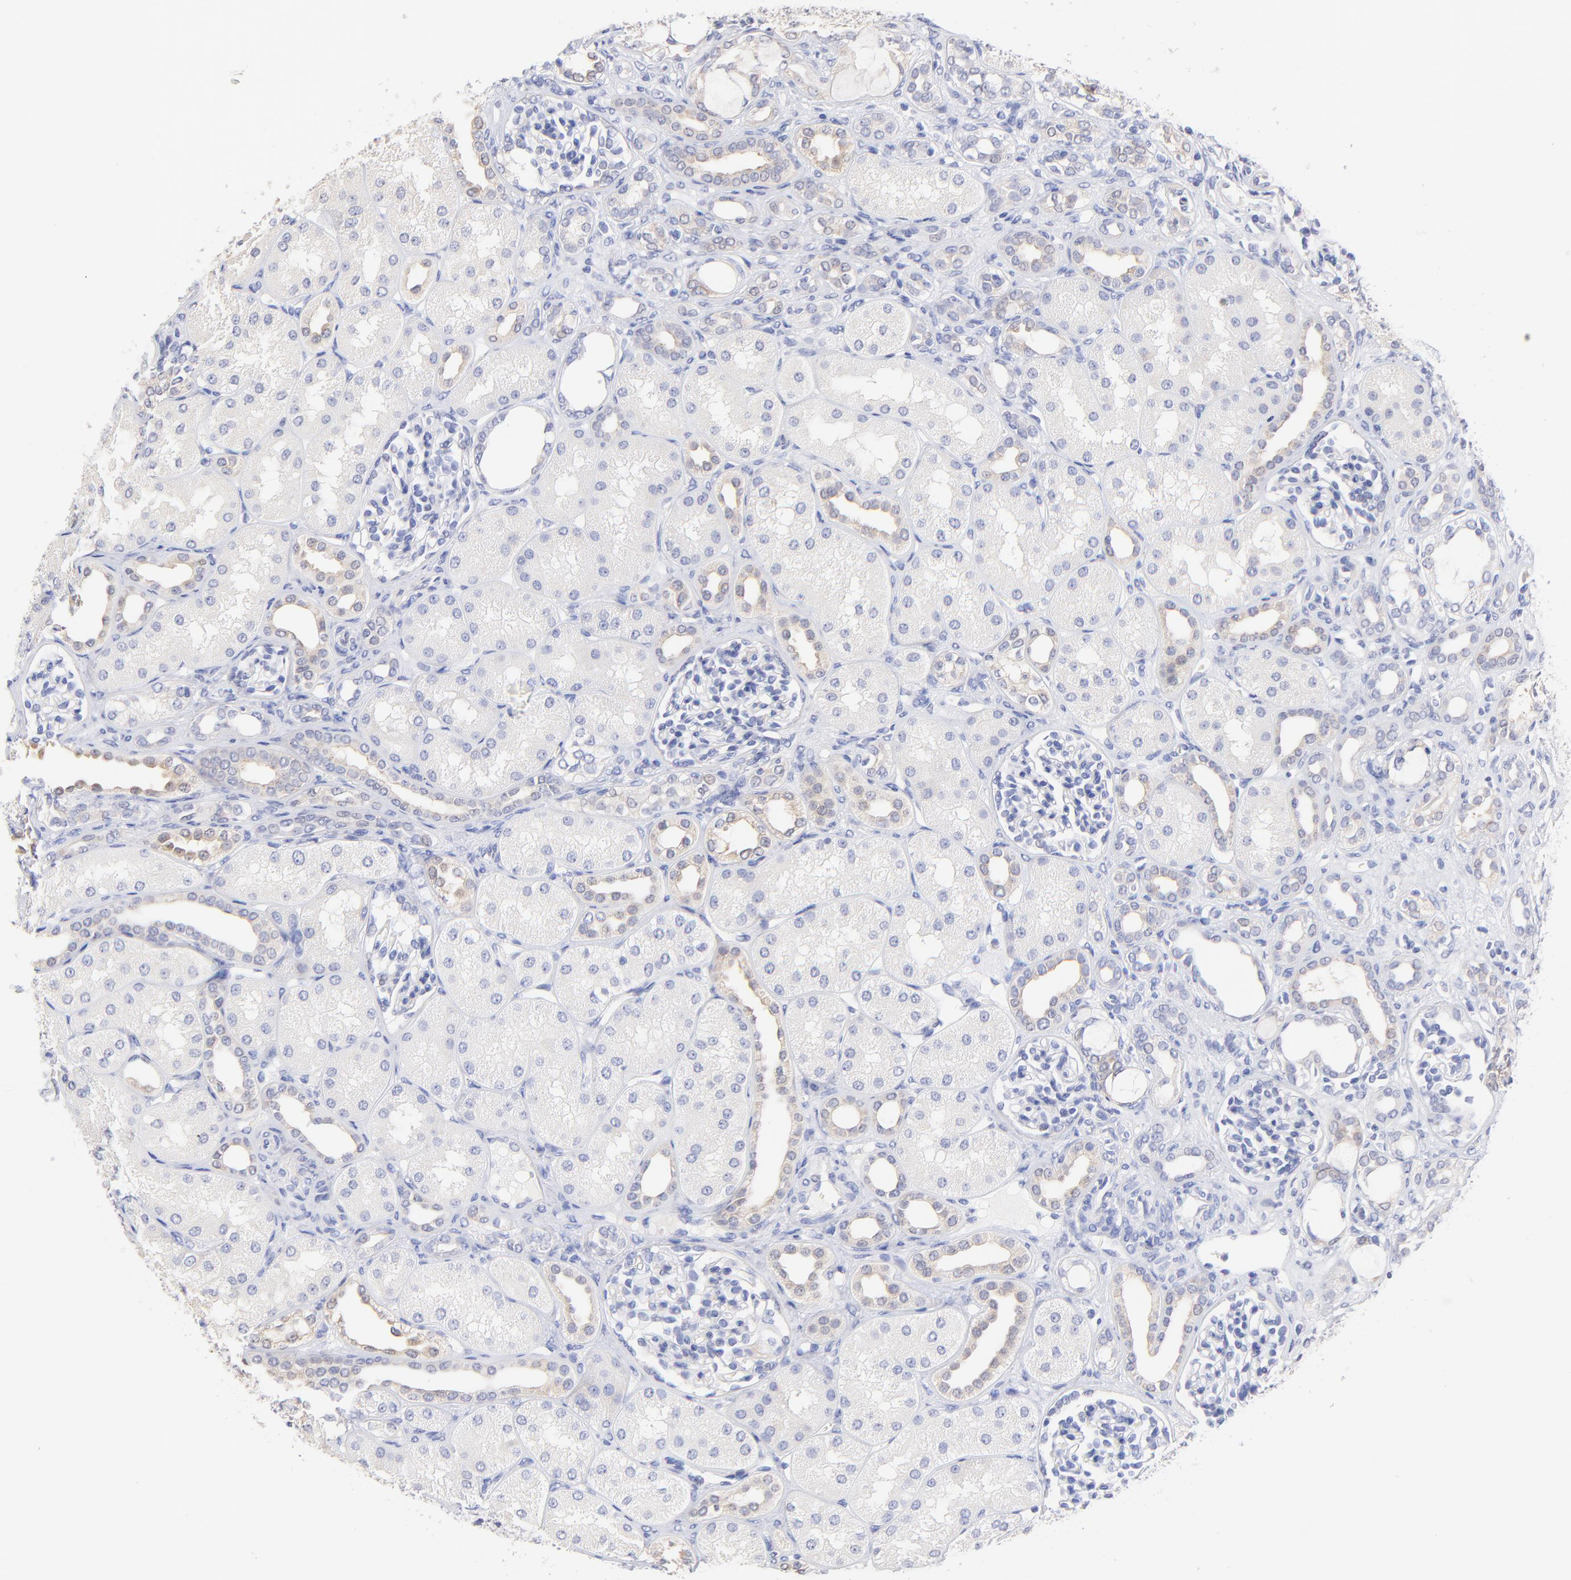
{"staining": {"intensity": "negative", "quantity": "none", "location": "none"}, "tissue": "kidney", "cell_type": "Cells in glomeruli", "image_type": "normal", "snomed": [{"axis": "morphology", "description": "Normal tissue, NOS"}, {"axis": "topography", "description": "Kidney"}], "caption": "An image of human kidney is negative for staining in cells in glomeruli. Brightfield microscopy of immunohistochemistry (IHC) stained with DAB (3,3'-diaminobenzidine) (brown) and hematoxylin (blue), captured at high magnification.", "gene": "CFAP57", "patient": {"sex": "male", "age": 7}}